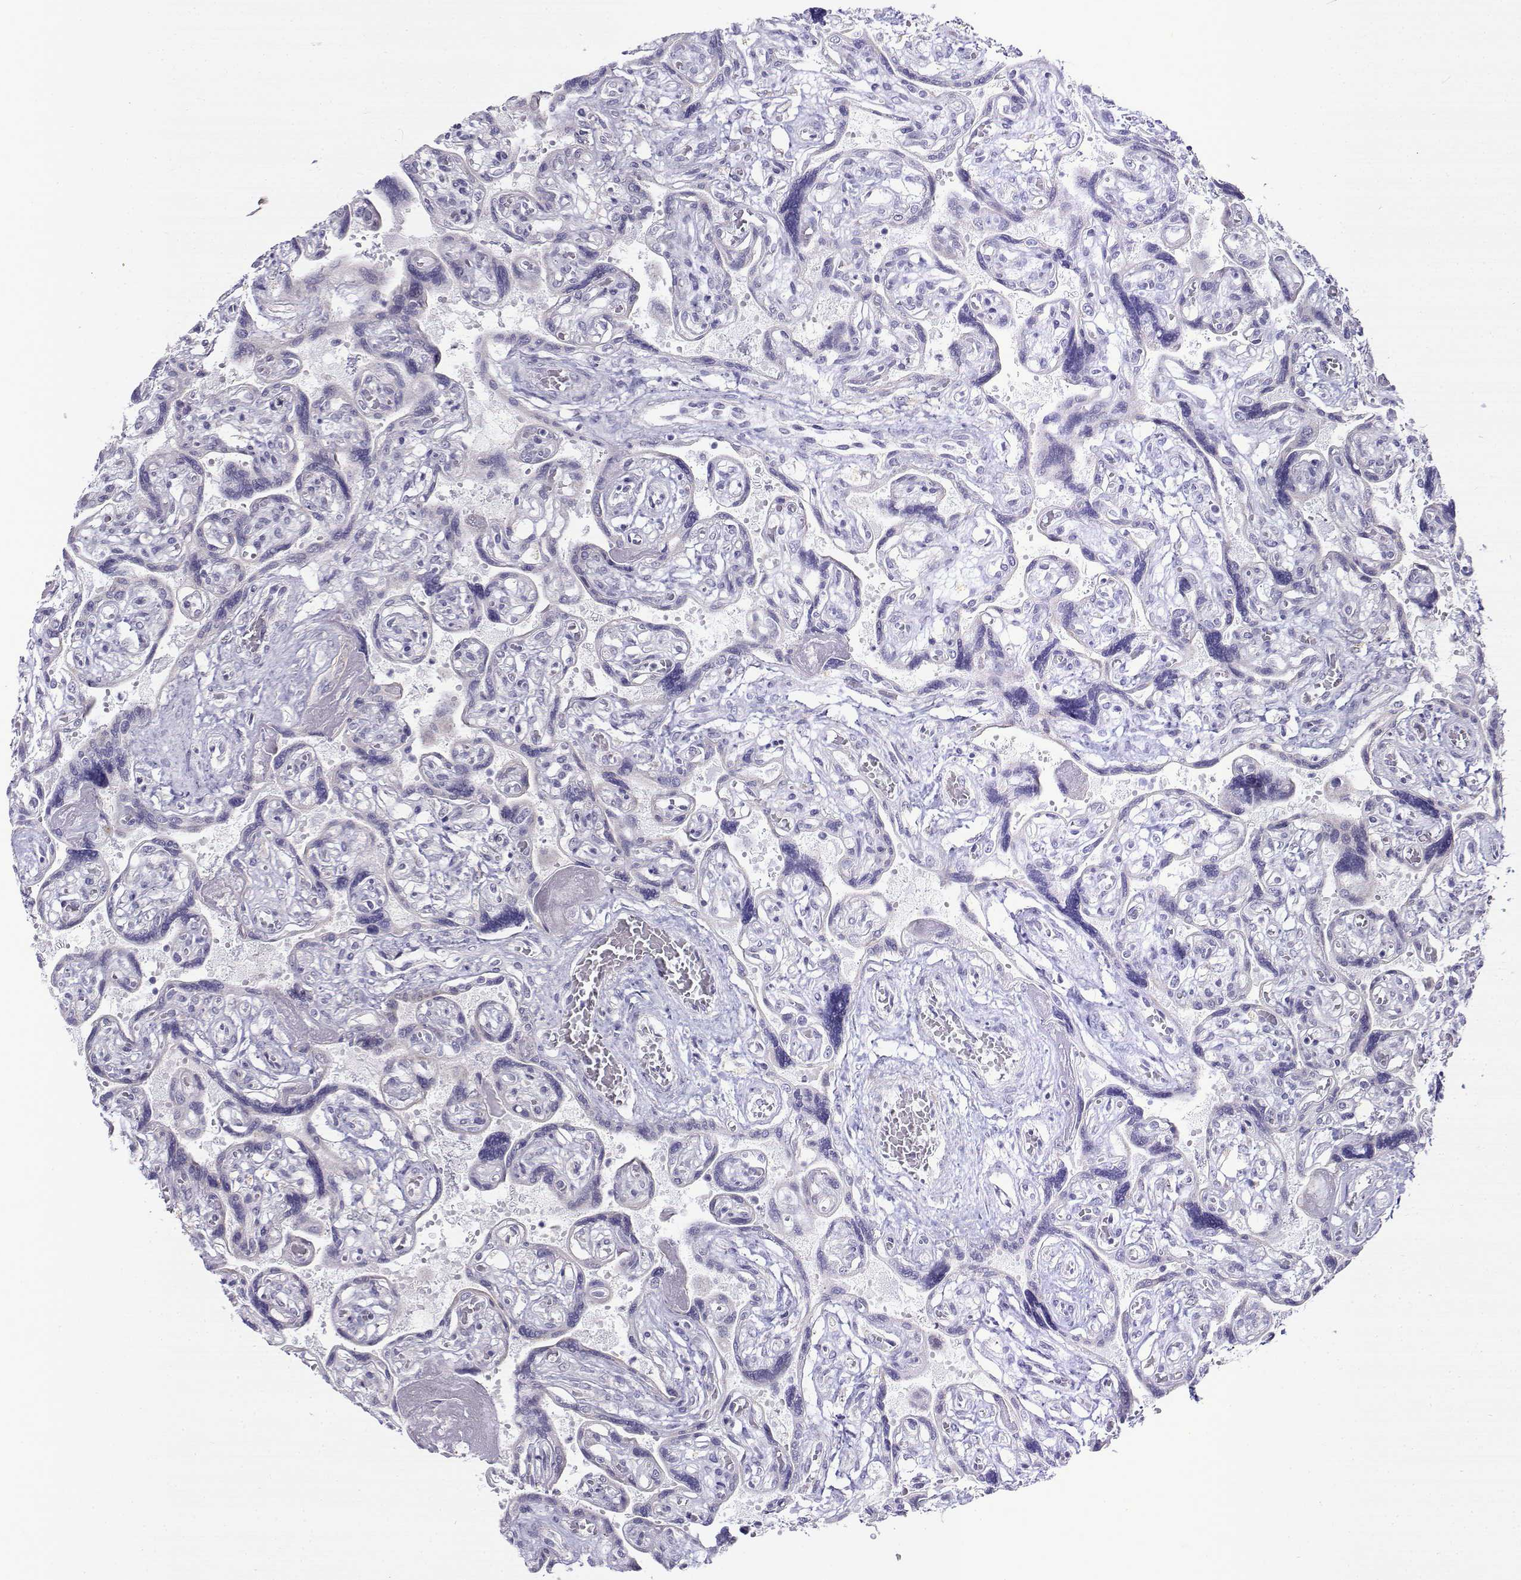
{"staining": {"intensity": "negative", "quantity": "none", "location": "none"}, "tissue": "placenta", "cell_type": "Decidual cells", "image_type": "normal", "snomed": [{"axis": "morphology", "description": "Normal tissue, NOS"}, {"axis": "topography", "description": "Placenta"}], "caption": "IHC micrograph of benign human placenta stained for a protein (brown), which shows no staining in decidual cells. (Stains: DAB immunohistochemistry with hematoxylin counter stain, Microscopy: brightfield microscopy at high magnification).", "gene": "NOS1AP", "patient": {"sex": "female", "age": 32}}